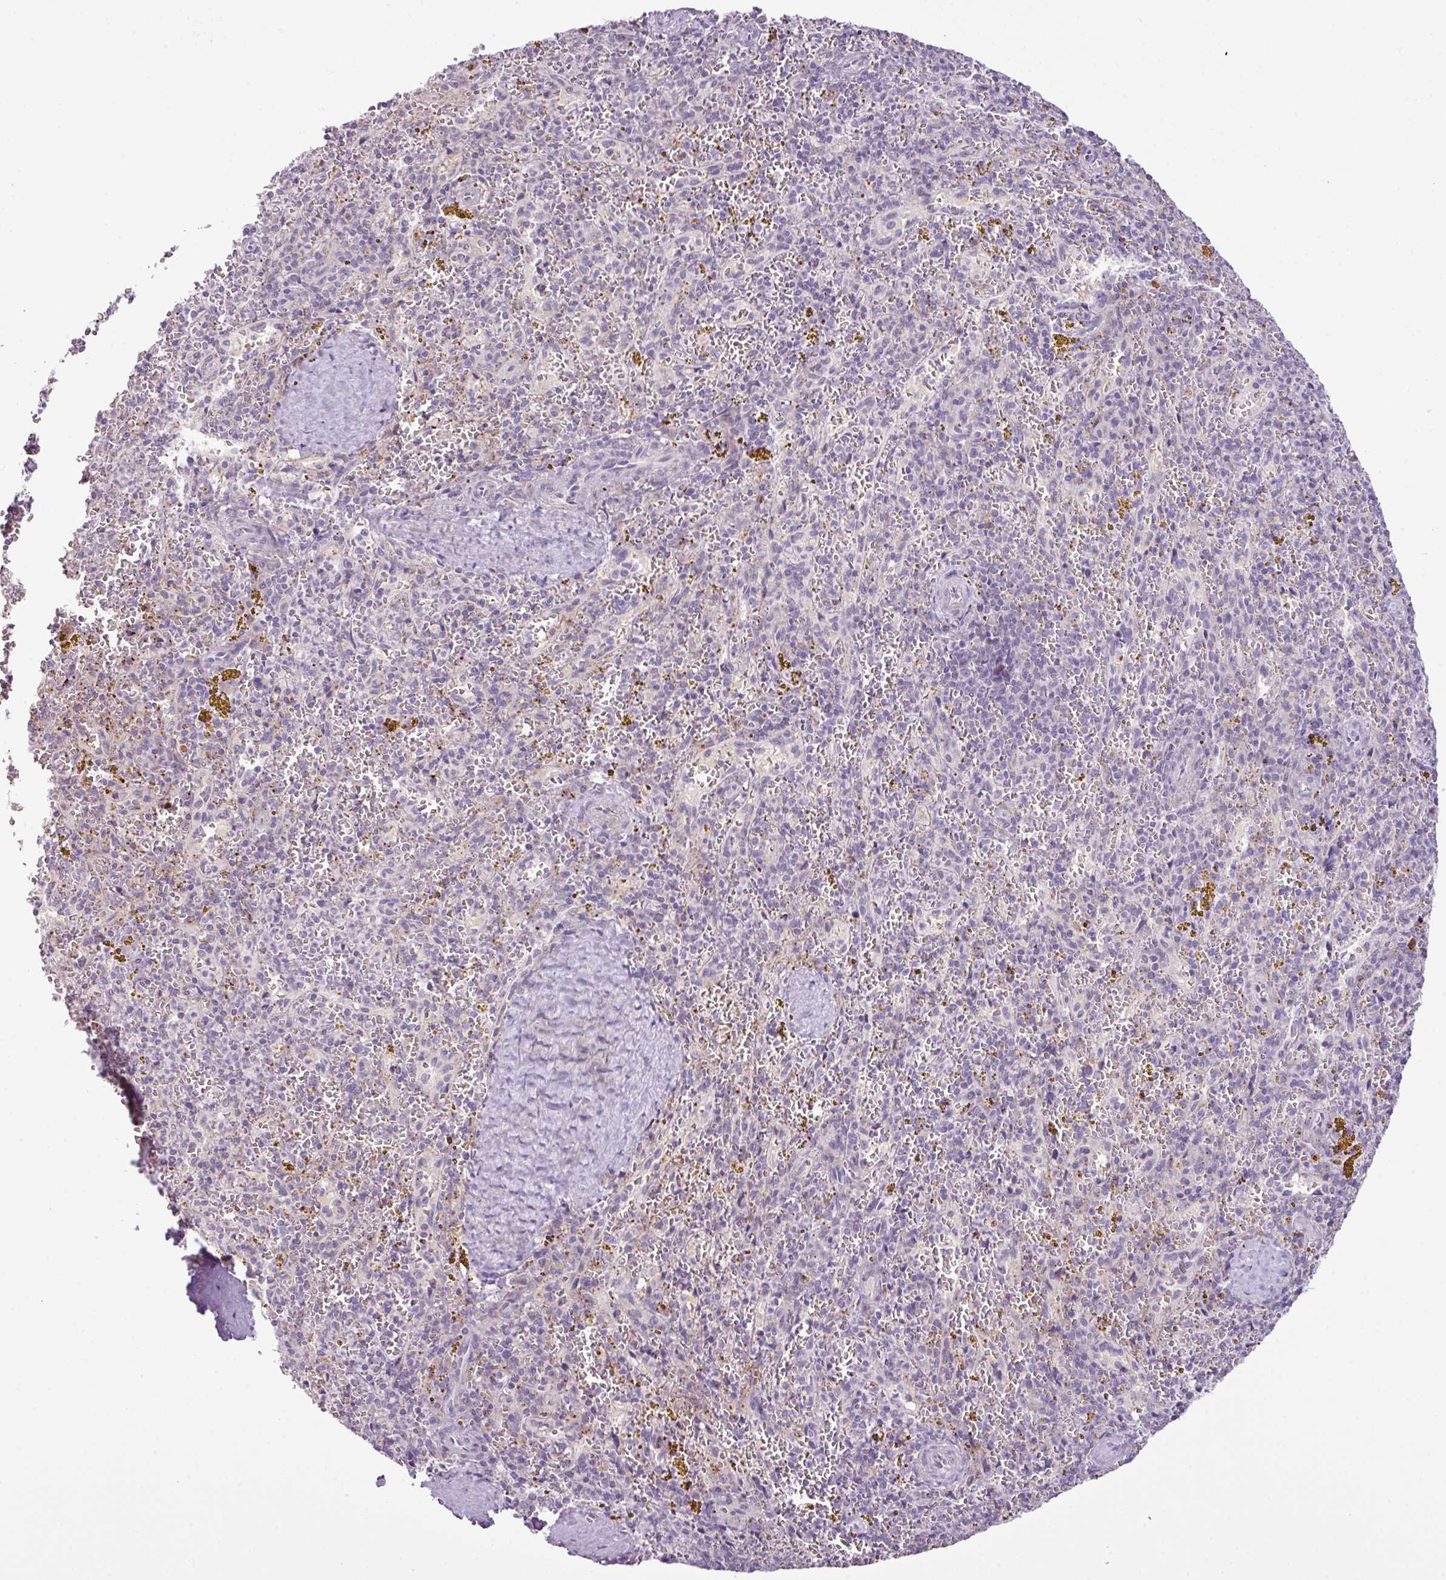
{"staining": {"intensity": "negative", "quantity": "none", "location": "none"}, "tissue": "spleen", "cell_type": "Cells in red pulp", "image_type": "normal", "snomed": [{"axis": "morphology", "description": "Normal tissue, NOS"}, {"axis": "topography", "description": "Spleen"}], "caption": "IHC photomicrograph of unremarkable spleen: spleen stained with DAB (3,3'-diaminobenzidine) displays no significant protein positivity in cells in red pulp. (Stains: DAB (3,3'-diaminobenzidine) immunohistochemistry with hematoxylin counter stain, Microscopy: brightfield microscopy at high magnification).", "gene": "DNAJB13", "patient": {"sex": "male", "age": 57}}